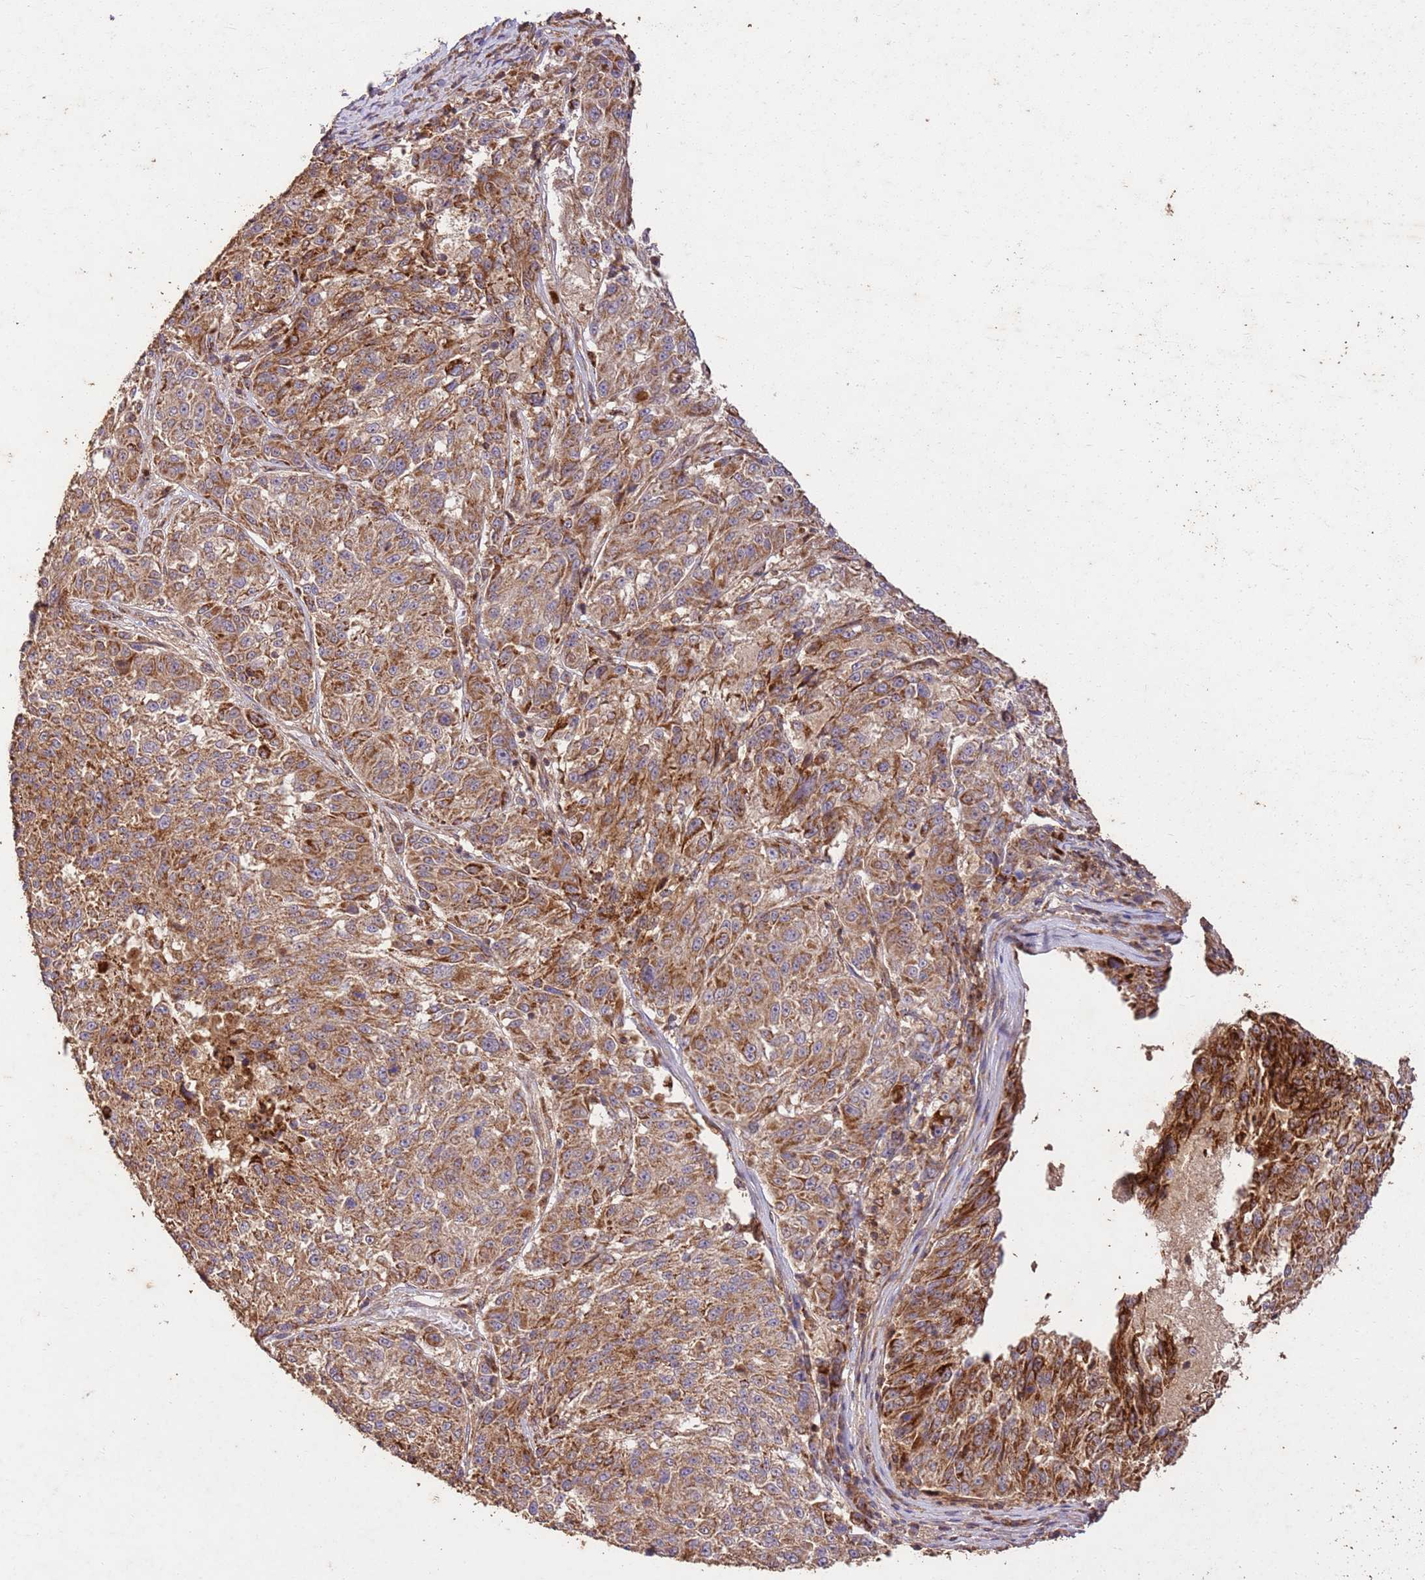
{"staining": {"intensity": "strong", "quantity": ">75%", "location": "cytoplasmic/membranous"}, "tissue": "melanoma", "cell_type": "Tumor cells", "image_type": "cancer", "snomed": [{"axis": "morphology", "description": "Malignant melanoma, NOS"}, {"axis": "topography", "description": "Skin"}], "caption": "Strong cytoplasmic/membranous positivity for a protein is identified in approximately >75% of tumor cells of malignant melanoma using immunohistochemistry.", "gene": "LRRC28", "patient": {"sex": "male", "age": 53}}